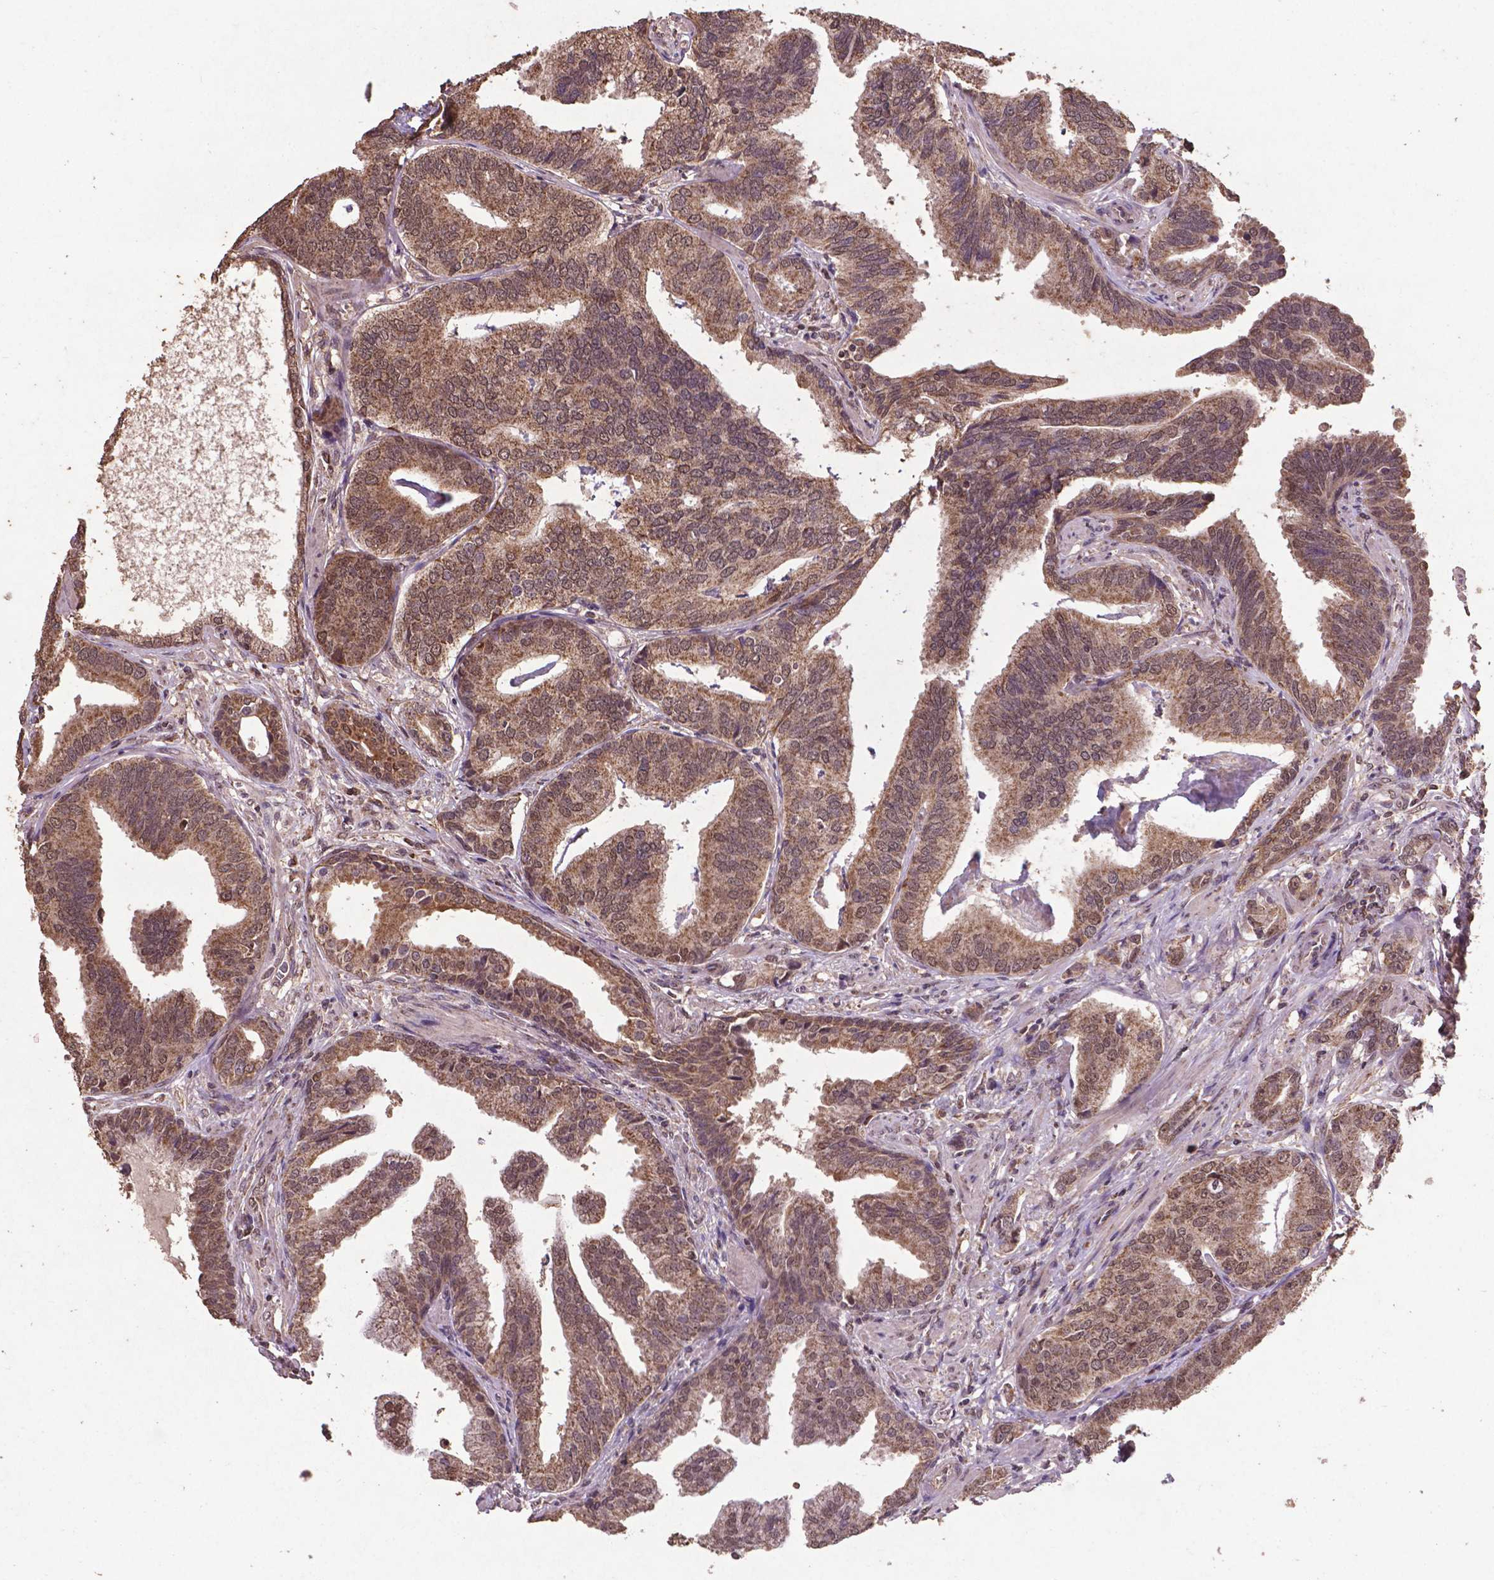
{"staining": {"intensity": "moderate", "quantity": ">75%", "location": "cytoplasmic/membranous,nuclear"}, "tissue": "prostate cancer", "cell_type": "Tumor cells", "image_type": "cancer", "snomed": [{"axis": "morphology", "description": "Adenocarcinoma, NOS"}, {"axis": "topography", "description": "Prostate"}], "caption": "Immunohistochemical staining of prostate adenocarcinoma demonstrates medium levels of moderate cytoplasmic/membranous and nuclear protein expression in about >75% of tumor cells. The staining was performed using DAB (3,3'-diaminobenzidine) to visualize the protein expression in brown, while the nuclei were stained in blue with hematoxylin (Magnification: 20x).", "gene": "DCAF1", "patient": {"sex": "male", "age": 64}}